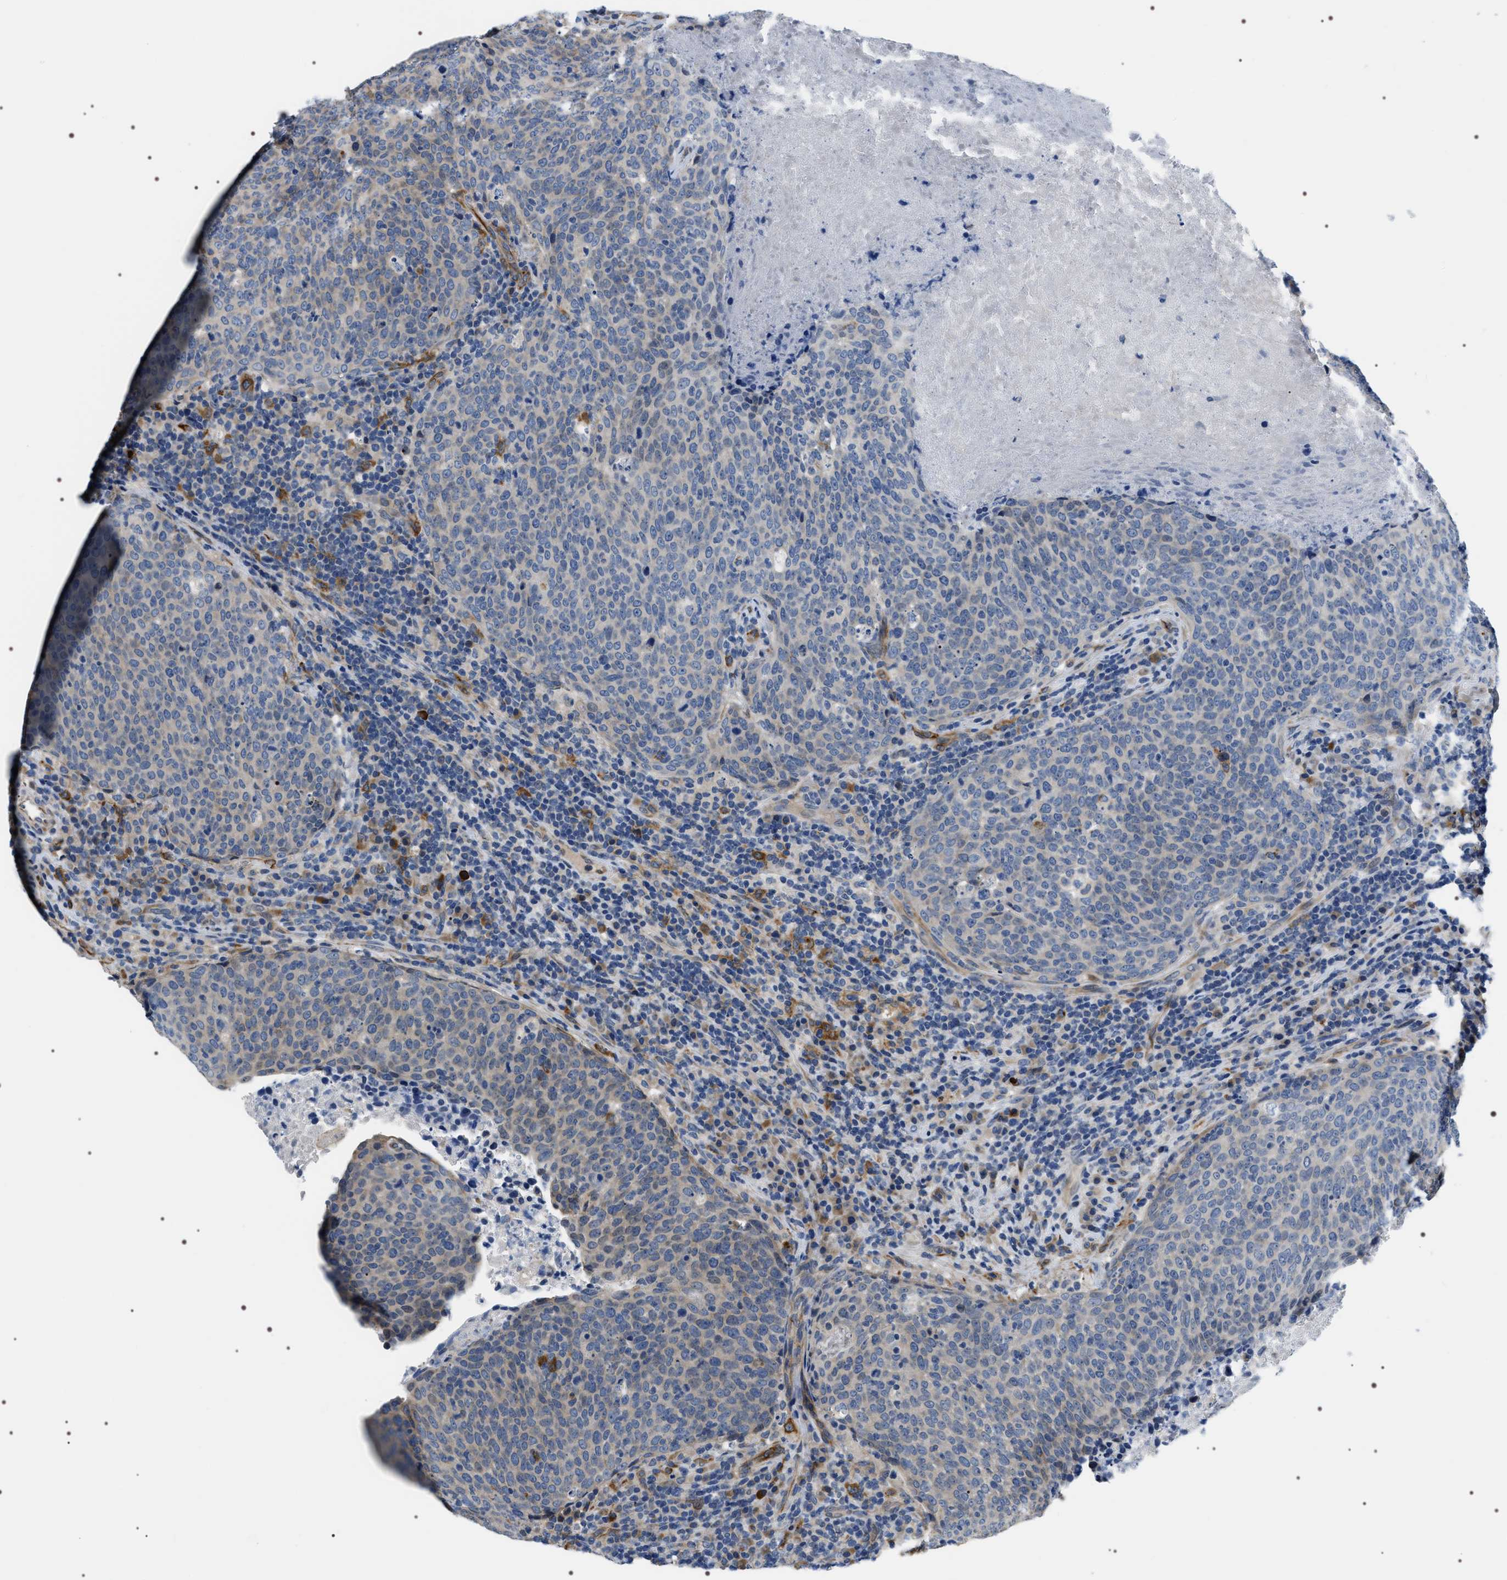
{"staining": {"intensity": "negative", "quantity": "none", "location": "none"}, "tissue": "head and neck cancer", "cell_type": "Tumor cells", "image_type": "cancer", "snomed": [{"axis": "morphology", "description": "Squamous cell carcinoma, NOS"}, {"axis": "morphology", "description": "Squamous cell carcinoma, metastatic, NOS"}, {"axis": "topography", "description": "Lymph node"}, {"axis": "topography", "description": "Head-Neck"}], "caption": "Protein analysis of squamous cell carcinoma (head and neck) shows no significant positivity in tumor cells.", "gene": "PKD1L1", "patient": {"sex": "male", "age": 62}}